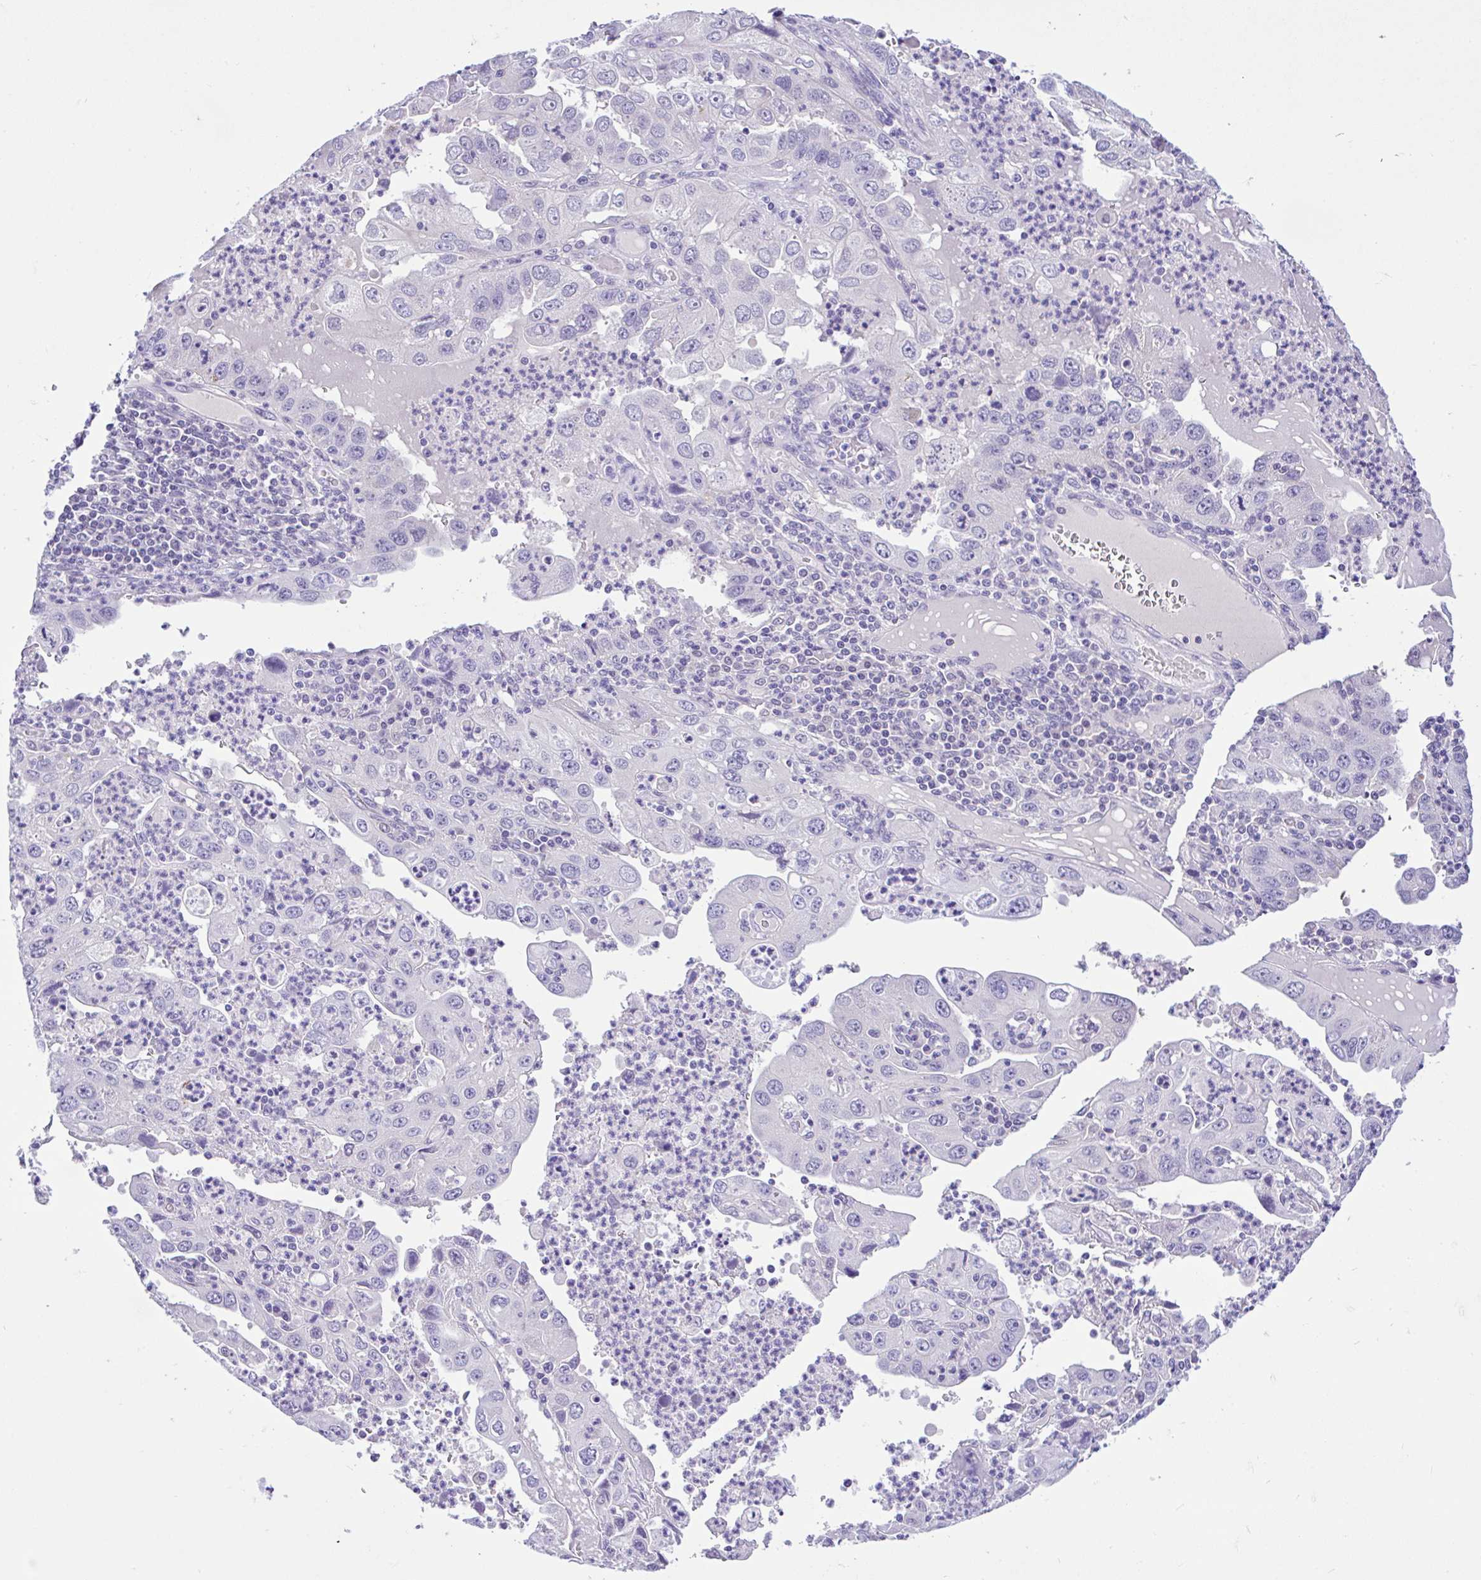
{"staining": {"intensity": "negative", "quantity": "none", "location": "none"}, "tissue": "endometrial cancer", "cell_type": "Tumor cells", "image_type": "cancer", "snomed": [{"axis": "morphology", "description": "Adenocarcinoma, NOS"}, {"axis": "topography", "description": "Uterus"}], "caption": "Immunohistochemistry (IHC) of endometrial cancer demonstrates no positivity in tumor cells.", "gene": "ANO4", "patient": {"sex": "female", "age": 62}}